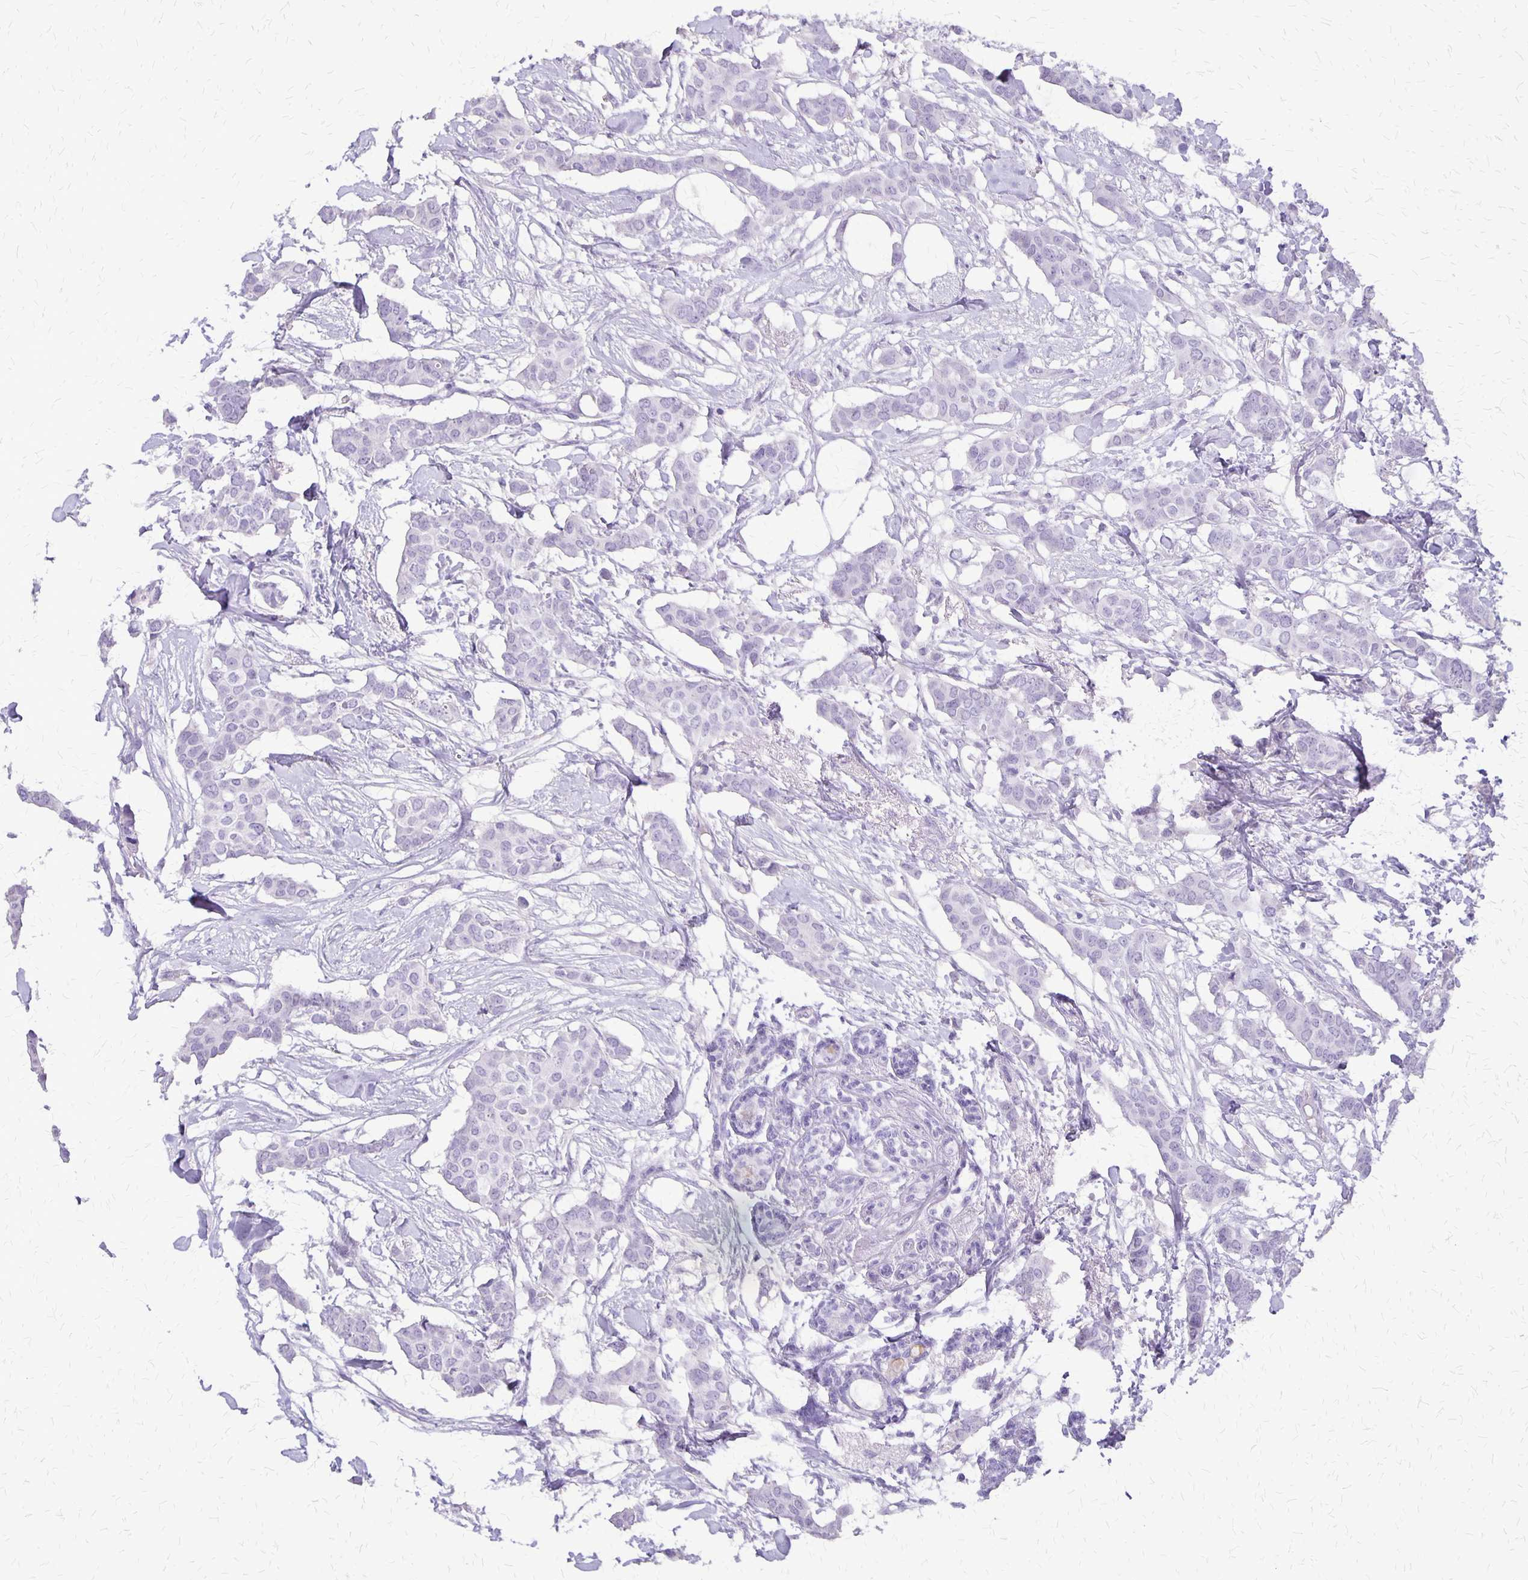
{"staining": {"intensity": "negative", "quantity": "none", "location": "none"}, "tissue": "breast cancer", "cell_type": "Tumor cells", "image_type": "cancer", "snomed": [{"axis": "morphology", "description": "Duct carcinoma"}, {"axis": "topography", "description": "Breast"}], "caption": "Human breast cancer stained for a protein using immunohistochemistry reveals no expression in tumor cells.", "gene": "SLC13A2", "patient": {"sex": "female", "age": 62}}